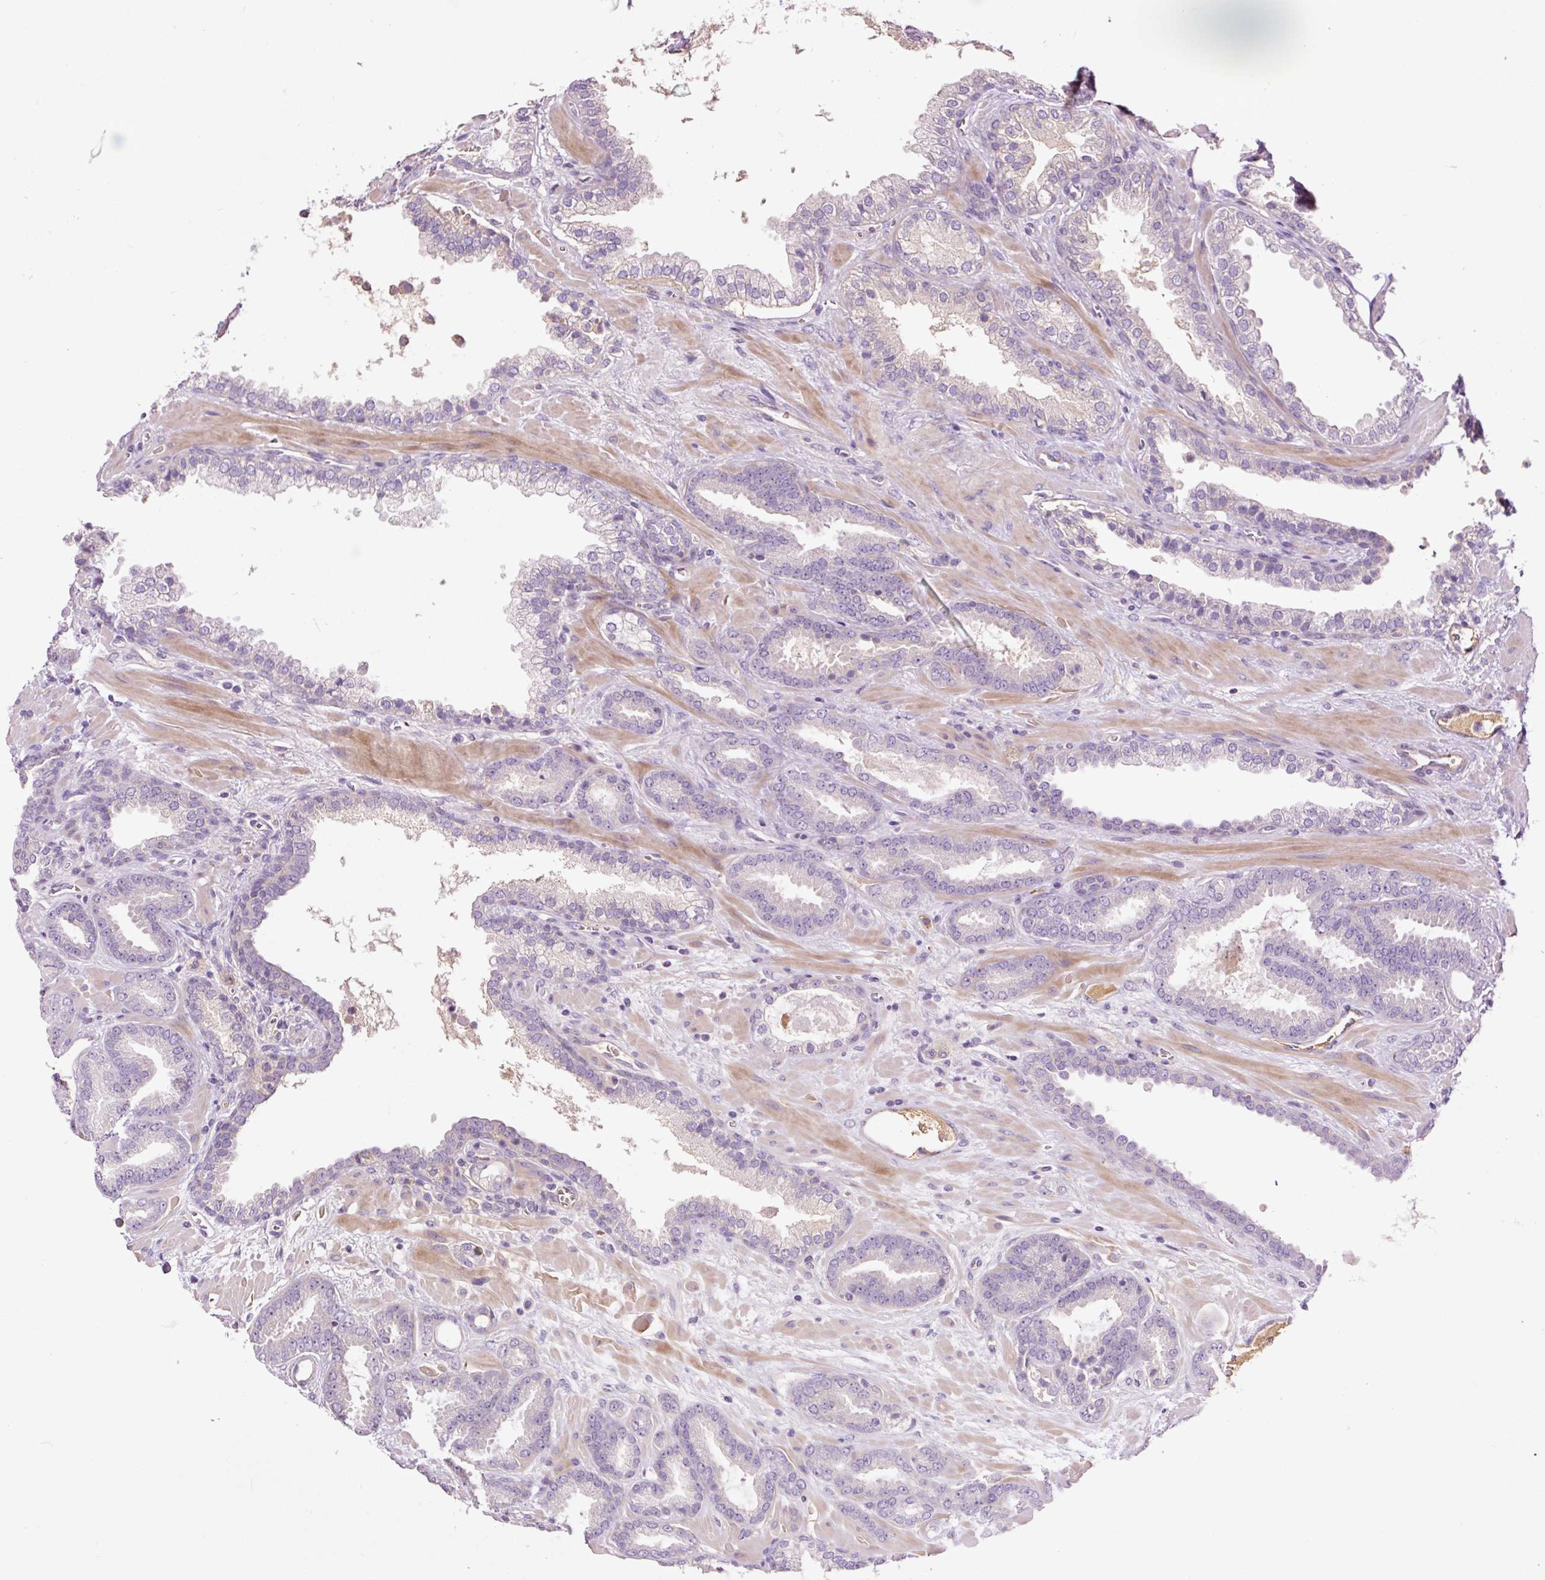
{"staining": {"intensity": "negative", "quantity": "none", "location": "none"}, "tissue": "prostate cancer", "cell_type": "Tumor cells", "image_type": "cancer", "snomed": [{"axis": "morphology", "description": "Adenocarcinoma, Low grade"}, {"axis": "topography", "description": "Prostate"}], "caption": "Tumor cells are negative for protein expression in human prostate low-grade adenocarcinoma.", "gene": "TMEM235", "patient": {"sex": "male", "age": 62}}